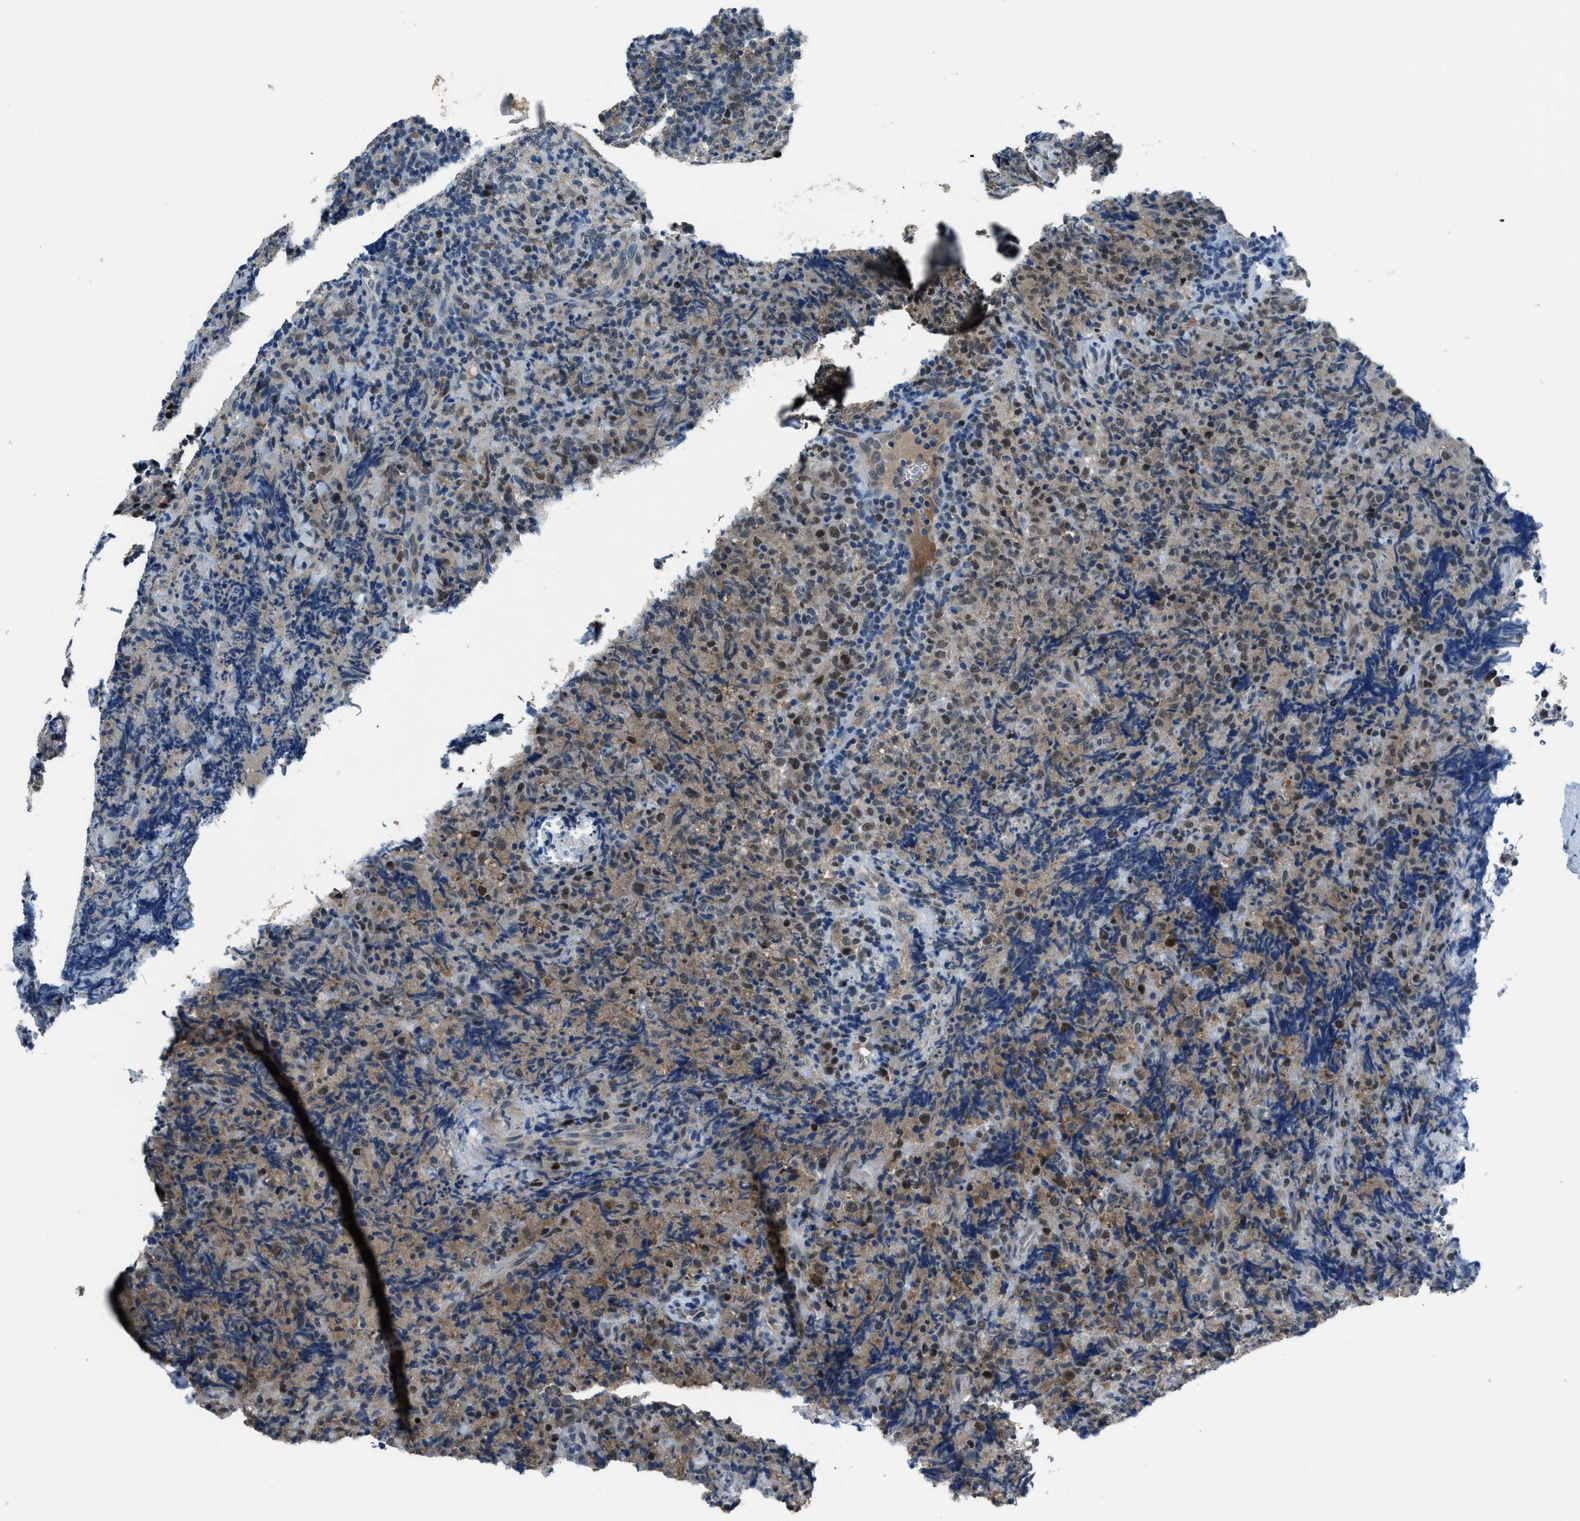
{"staining": {"intensity": "moderate", "quantity": "<25%", "location": "cytoplasmic/membranous,nuclear"}, "tissue": "lymphoma", "cell_type": "Tumor cells", "image_type": "cancer", "snomed": [{"axis": "morphology", "description": "Malignant lymphoma, non-Hodgkin's type, High grade"}, {"axis": "topography", "description": "Tonsil"}], "caption": "This is a photomicrograph of immunohistochemistry (IHC) staining of high-grade malignant lymphoma, non-Hodgkin's type, which shows moderate expression in the cytoplasmic/membranous and nuclear of tumor cells.", "gene": "DUSP19", "patient": {"sex": "female", "age": 36}}